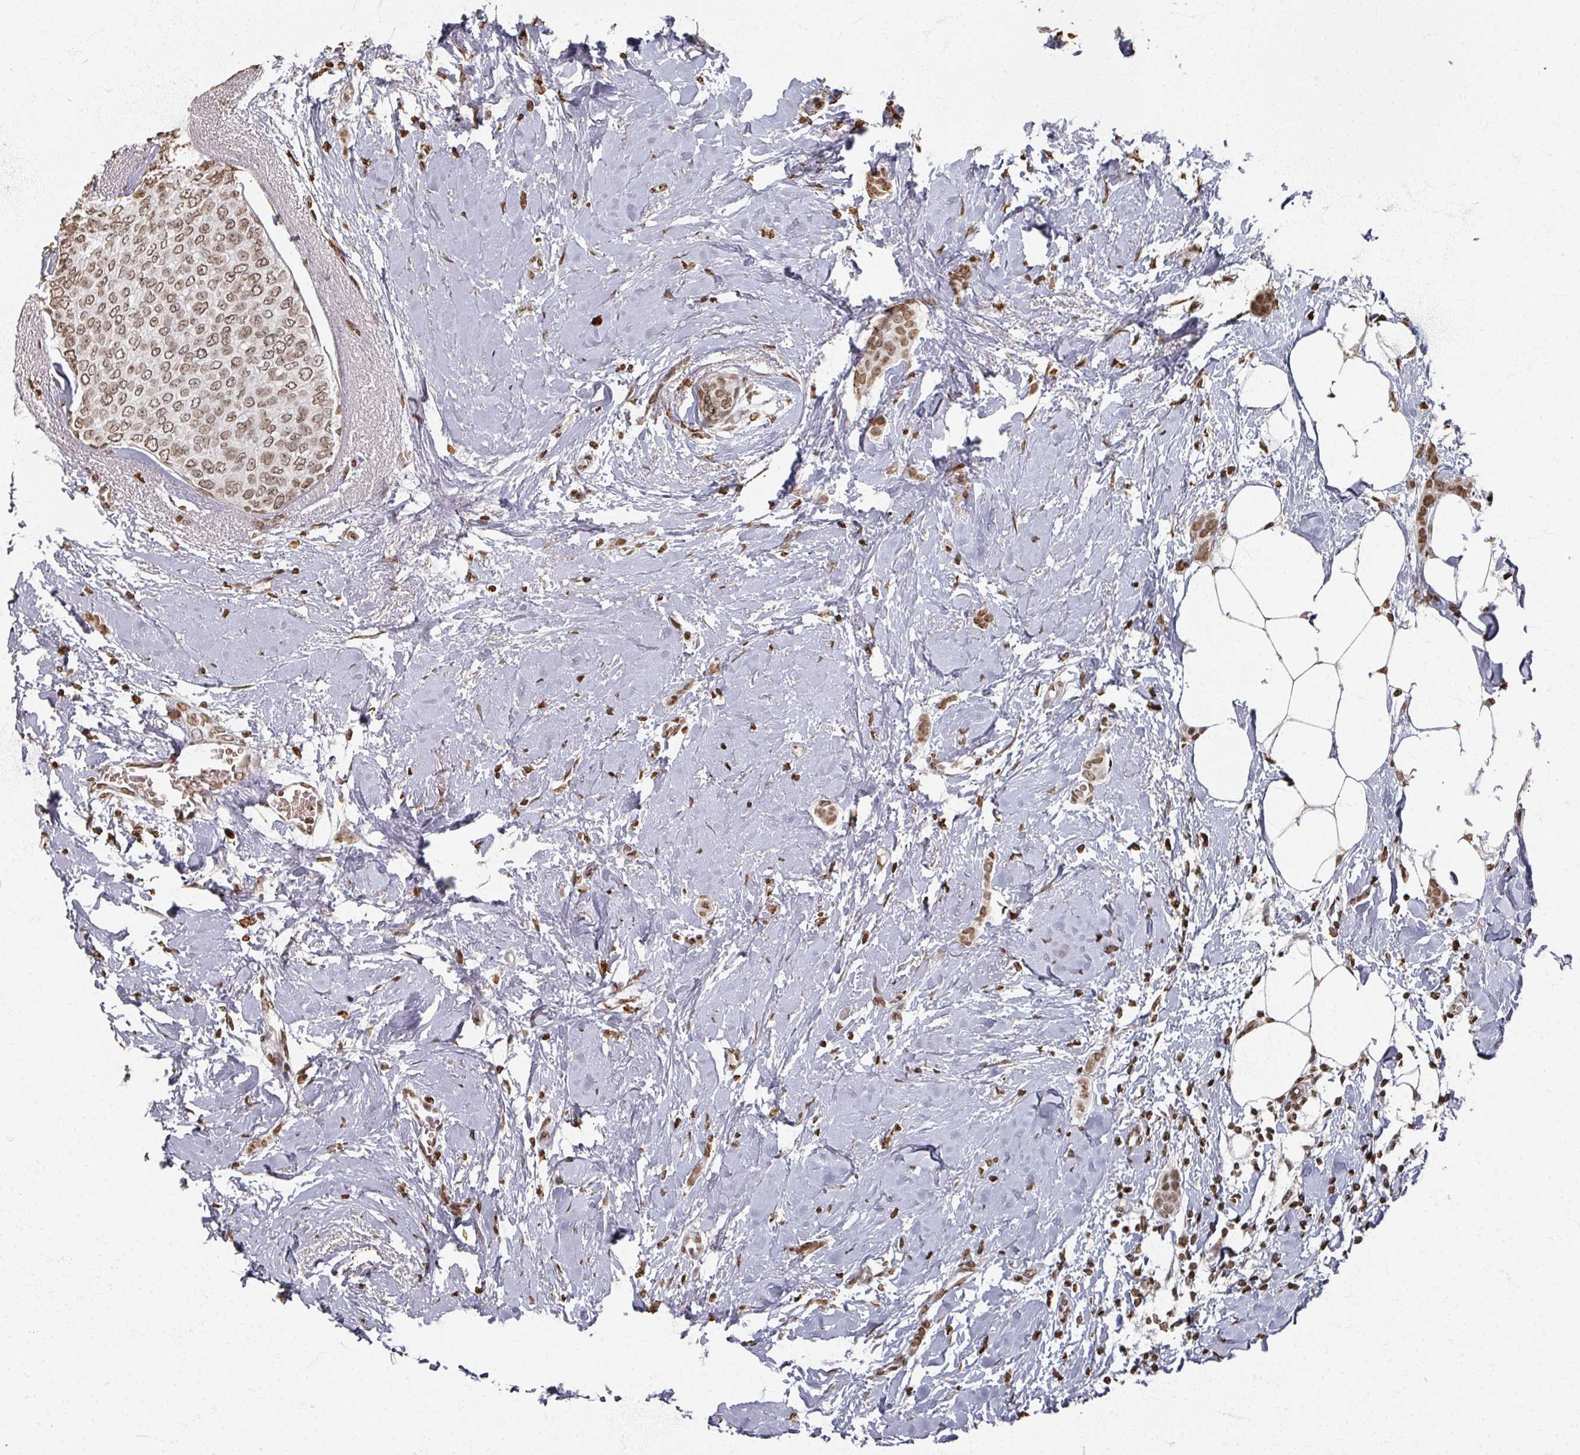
{"staining": {"intensity": "moderate", "quantity": ">75%", "location": "nuclear"}, "tissue": "breast cancer", "cell_type": "Tumor cells", "image_type": "cancer", "snomed": [{"axis": "morphology", "description": "Duct carcinoma"}, {"axis": "topography", "description": "Breast"}], "caption": "Immunohistochemistry (IHC) (DAB (3,3'-diaminobenzidine)) staining of human breast invasive ductal carcinoma exhibits moderate nuclear protein positivity in approximately >75% of tumor cells.", "gene": "DCUN1D5", "patient": {"sex": "female", "age": 72}}